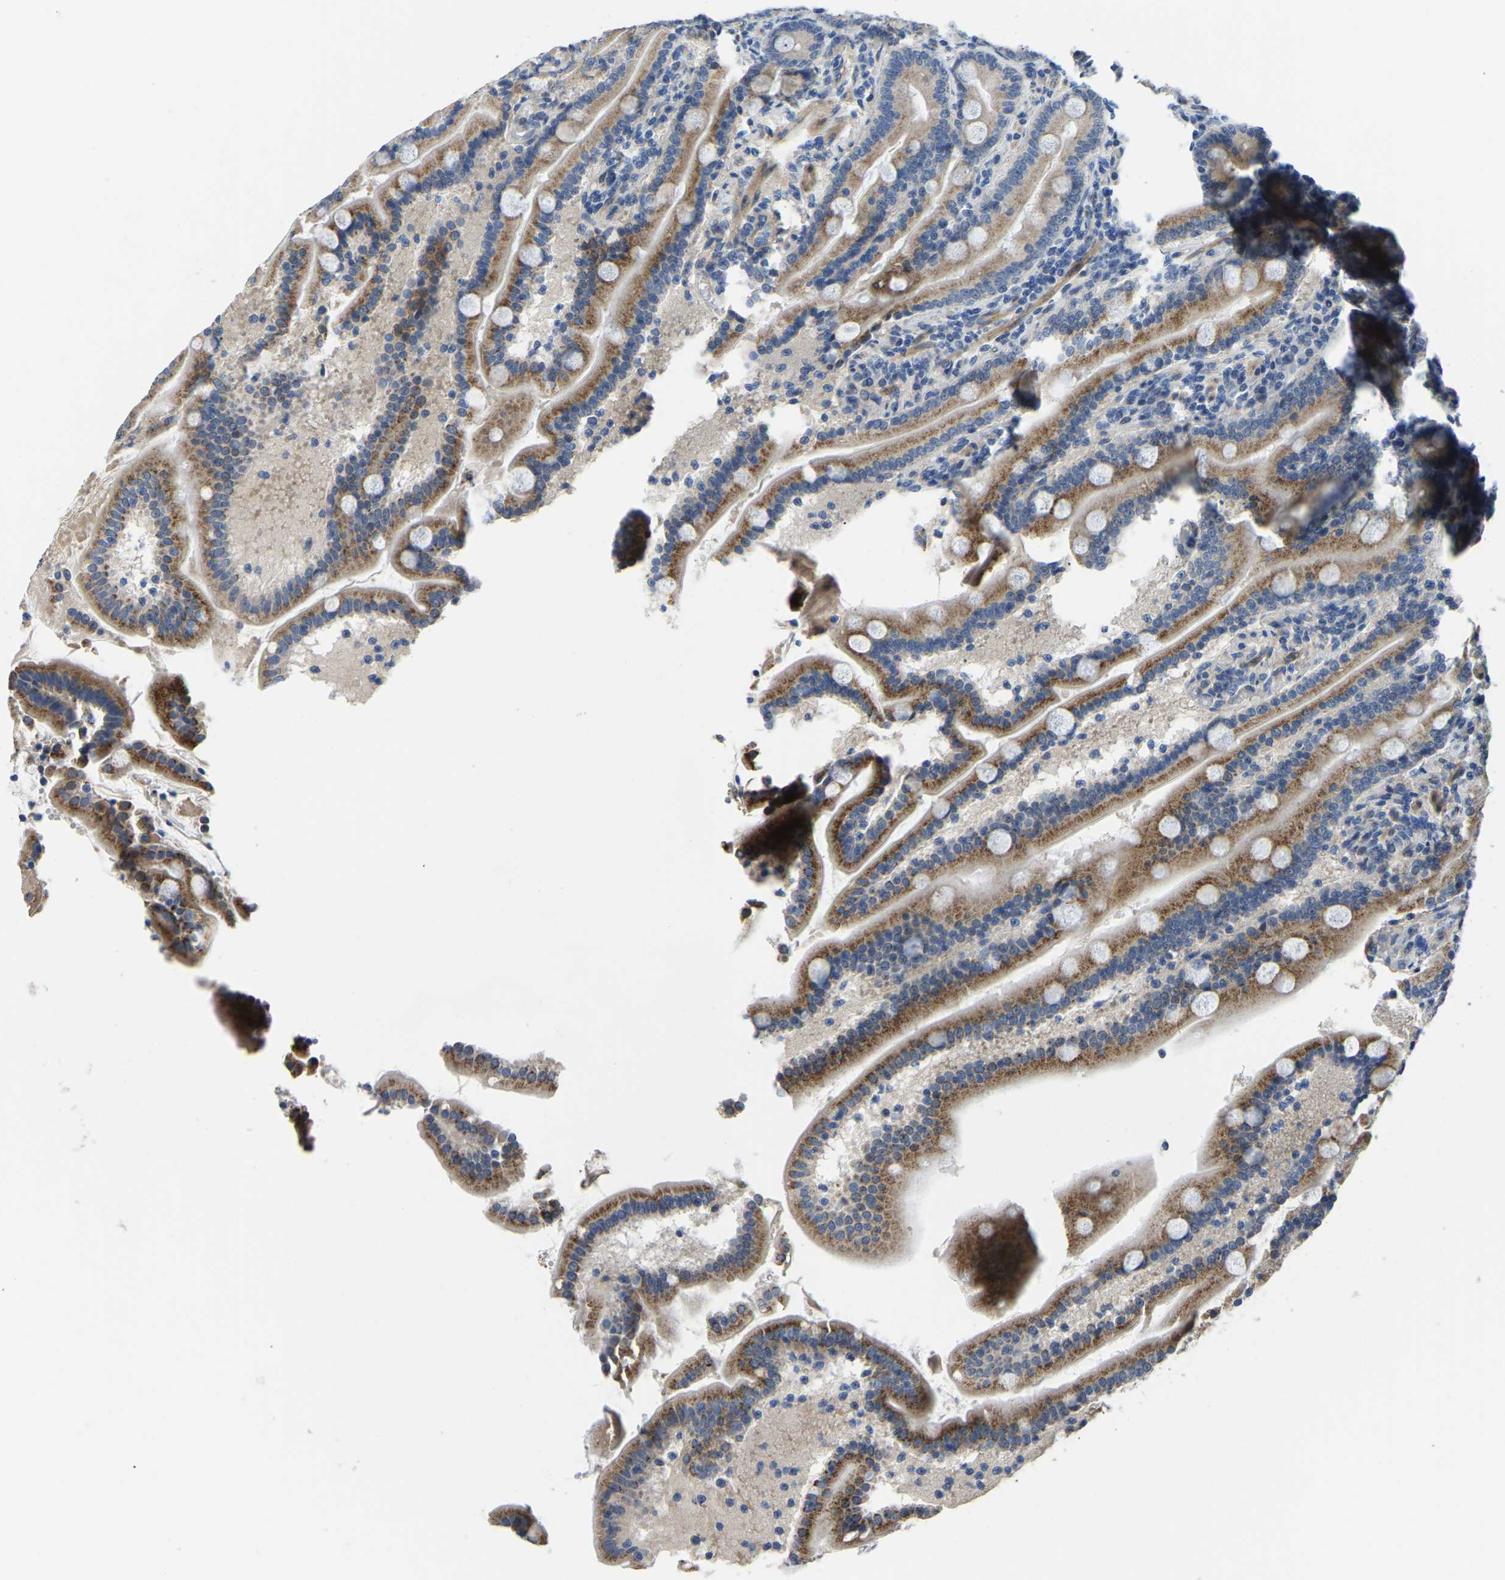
{"staining": {"intensity": "moderate", "quantity": "25%-75%", "location": "cytoplasmic/membranous"}, "tissue": "duodenum", "cell_type": "Glandular cells", "image_type": "normal", "snomed": [{"axis": "morphology", "description": "Normal tissue, NOS"}, {"axis": "topography", "description": "Duodenum"}], "caption": "IHC micrograph of benign duodenum: duodenum stained using immunohistochemistry reveals medium levels of moderate protein expression localized specifically in the cytoplasmic/membranous of glandular cells, appearing as a cytoplasmic/membranous brown color.", "gene": "HIGD2B", "patient": {"sex": "male", "age": 54}}